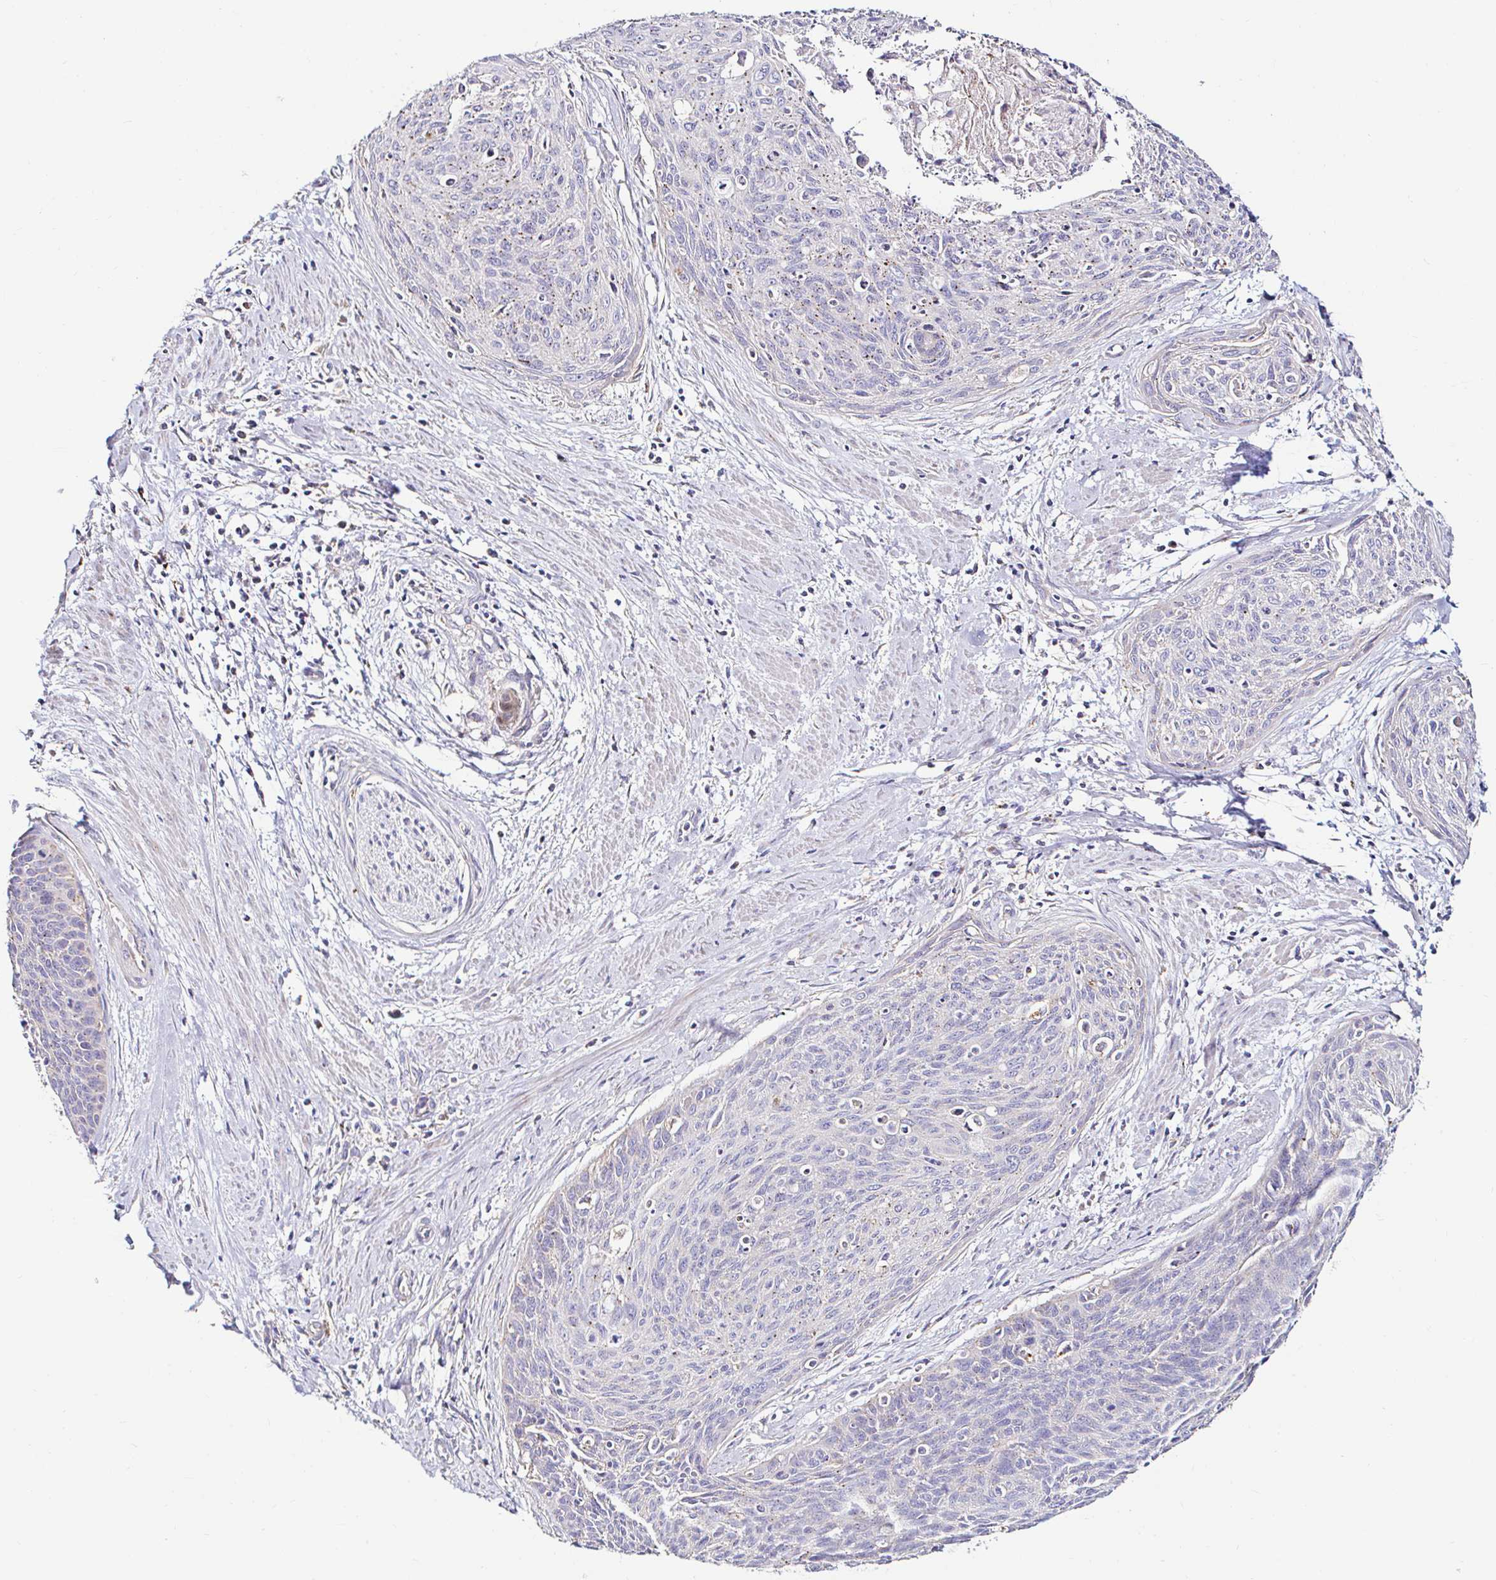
{"staining": {"intensity": "weak", "quantity": "<25%", "location": "cytoplasmic/membranous"}, "tissue": "cervical cancer", "cell_type": "Tumor cells", "image_type": "cancer", "snomed": [{"axis": "morphology", "description": "Squamous cell carcinoma, NOS"}, {"axis": "topography", "description": "Cervix"}], "caption": "High magnification brightfield microscopy of squamous cell carcinoma (cervical) stained with DAB (3,3'-diaminobenzidine) (brown) and counterstained with hematoxylin (blue): tumor cells show no significant positivity. Nuclei are stained in blue.", "gene": "GALNS", "patient": {"sex": "female", "age": 55}}